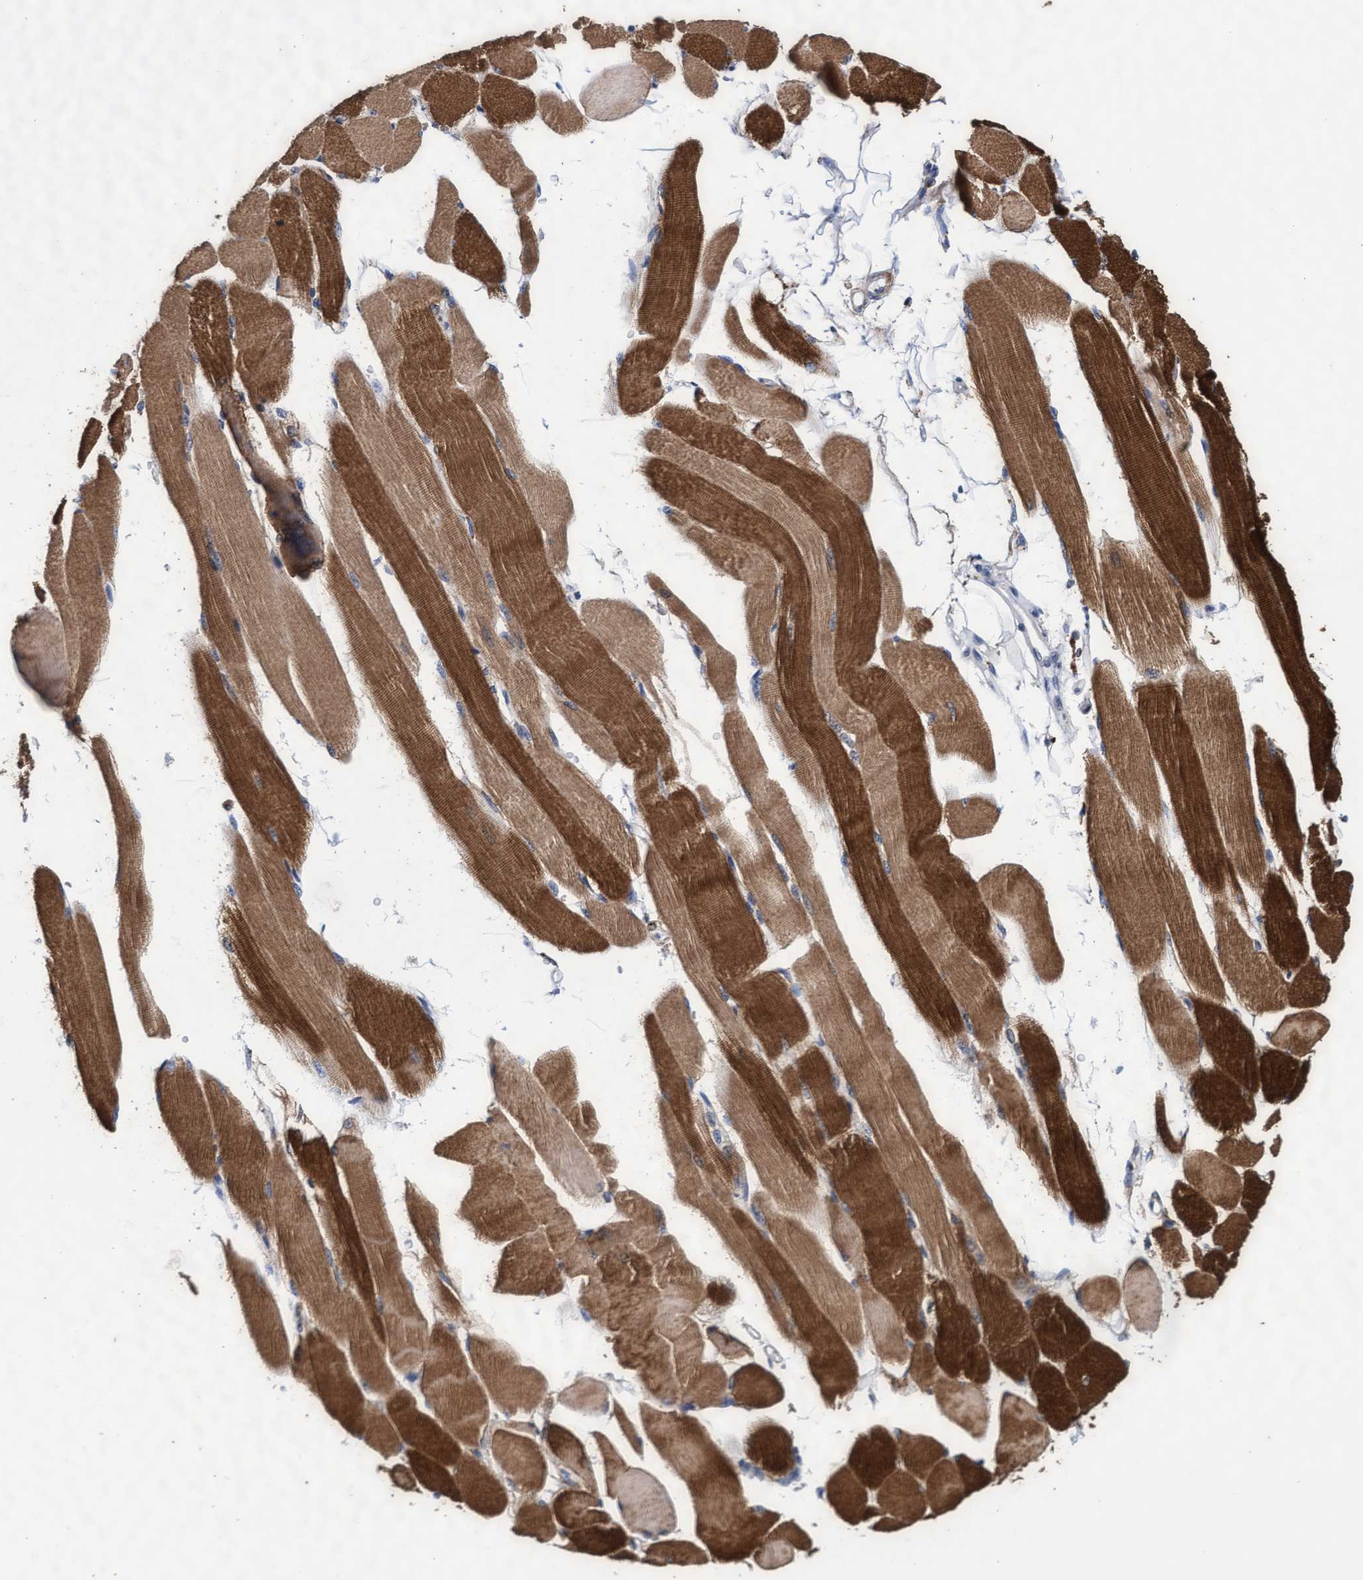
{"staining": {"intensity": "strong", "quantity": ">75%", "location": "cytoplasmic/membranous"}, "tissue": "skeletal muscle", "cell_type": "Myocytes", "image_type": "normal", "snomed": [{"axis": "morphology", "description": "Normal tissue, NOS"}, {"axis": "topography", "description": "Skeletal muscle"}, {"axis": "topography", "description": "Peripheral nerve tissue"}], "caption": "Protein staining by IHC demonstrates strong cytoplasmic/membranous staining in approximately >75% of myocytes in unremarkable skeletal muscle.", "gene": "CPQ", "patient": {"sex": "female", "age": 84}}